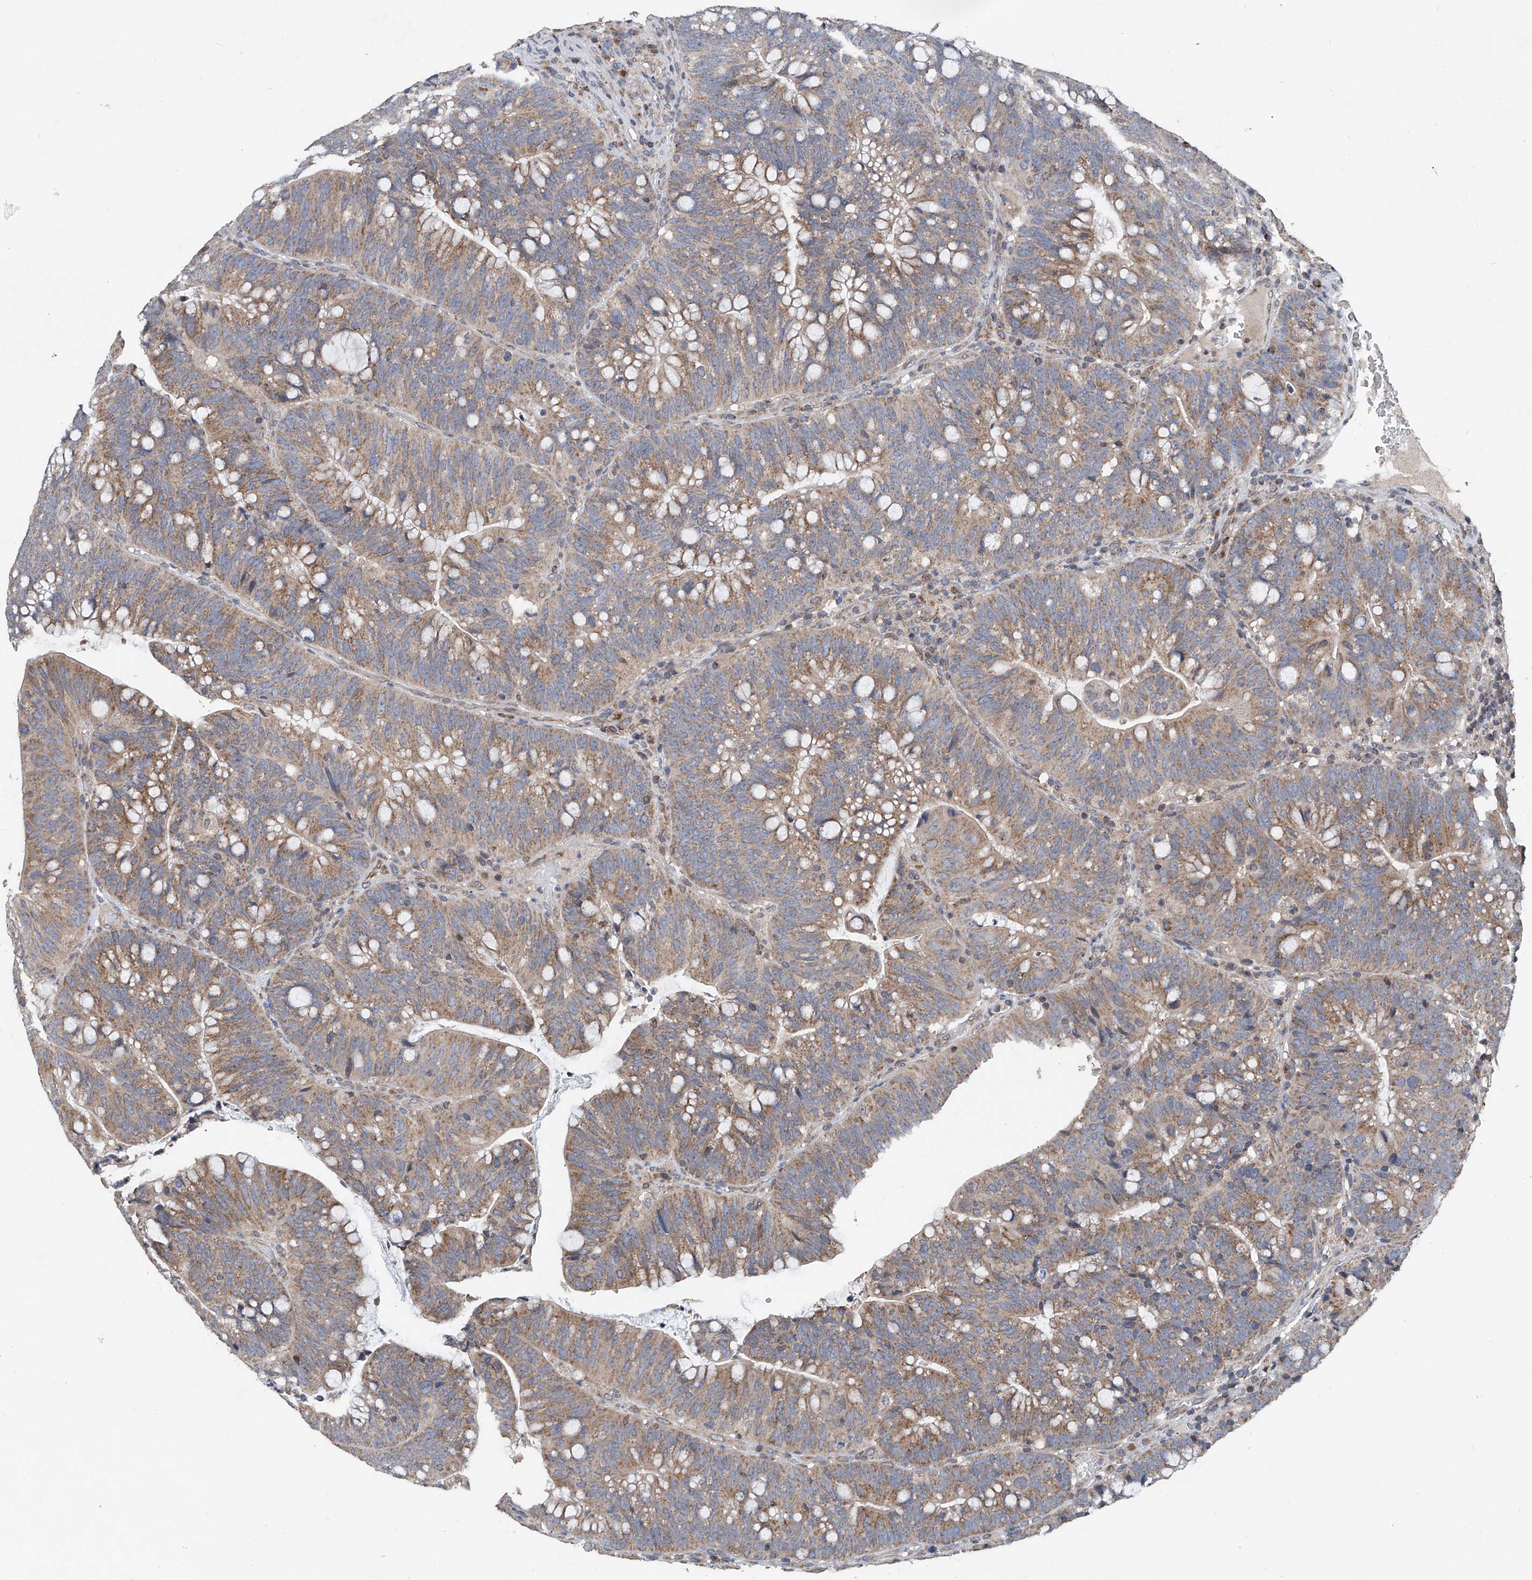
{"staining": {"intensity": "moderate", "quantity": ">75%", "location": "cytoplasmic/membranous"}, "tissue": "colorectal cancer", "cell_type": "Tumor cells", "image_type": "cancer", "snomed": [{"axis": "morphology", "description": "Adenocarcinoma, NOS"}, {"axis": "topography", "description": "Colon"}], "caption": "Approximately >75% of tumor cells in colorectal cancer (adenocarcinoma) exhibit moderate cytoplasmic/membranous protein positivity as visualized by brown immunohistochemical staining.", "gene": "BCKDHB", "patient": {"sex": "female", "age": 66}}